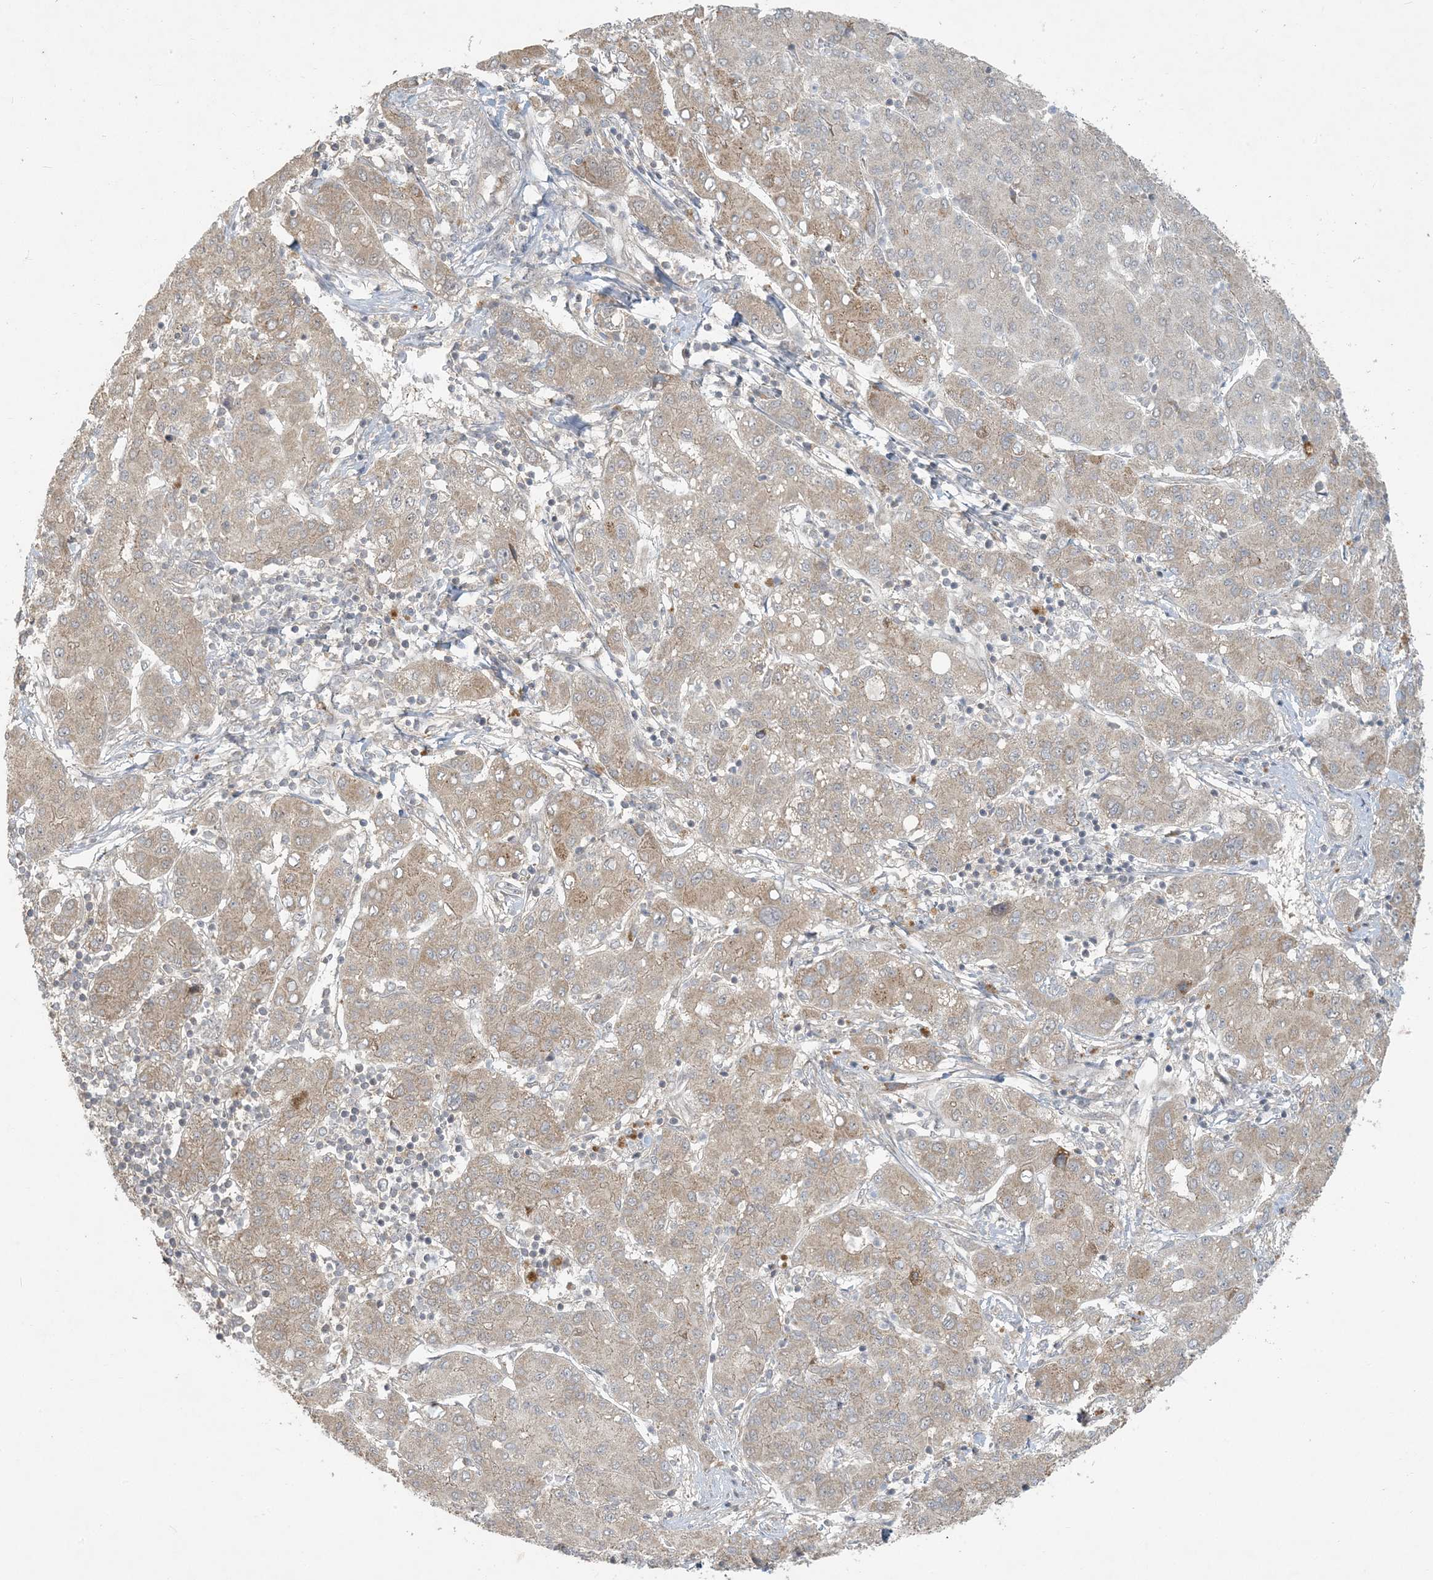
{"staining": {"intensity": "moderate", "quantity": "<25%", "location": "cytoplasmic/membranous"}, "tissue": "liver cancer", "cell_type": "Tumor cells", "image_type": "cancer", "snomed": [{"axis": "morphology", "description": "Carcinoma, Hepatocellular, NOS"}, {"axis": "topography", "description": "Liver"}], "caption": "Approximately <25% of tumor cells in hepatocellular carcinoma (liver) display moderate cytoplasmic/membranous protein positivity as visualized by brown immunohistochemical staining.", "gene": "BCORL1", "patient": {"sex": "male", "age": 65}}